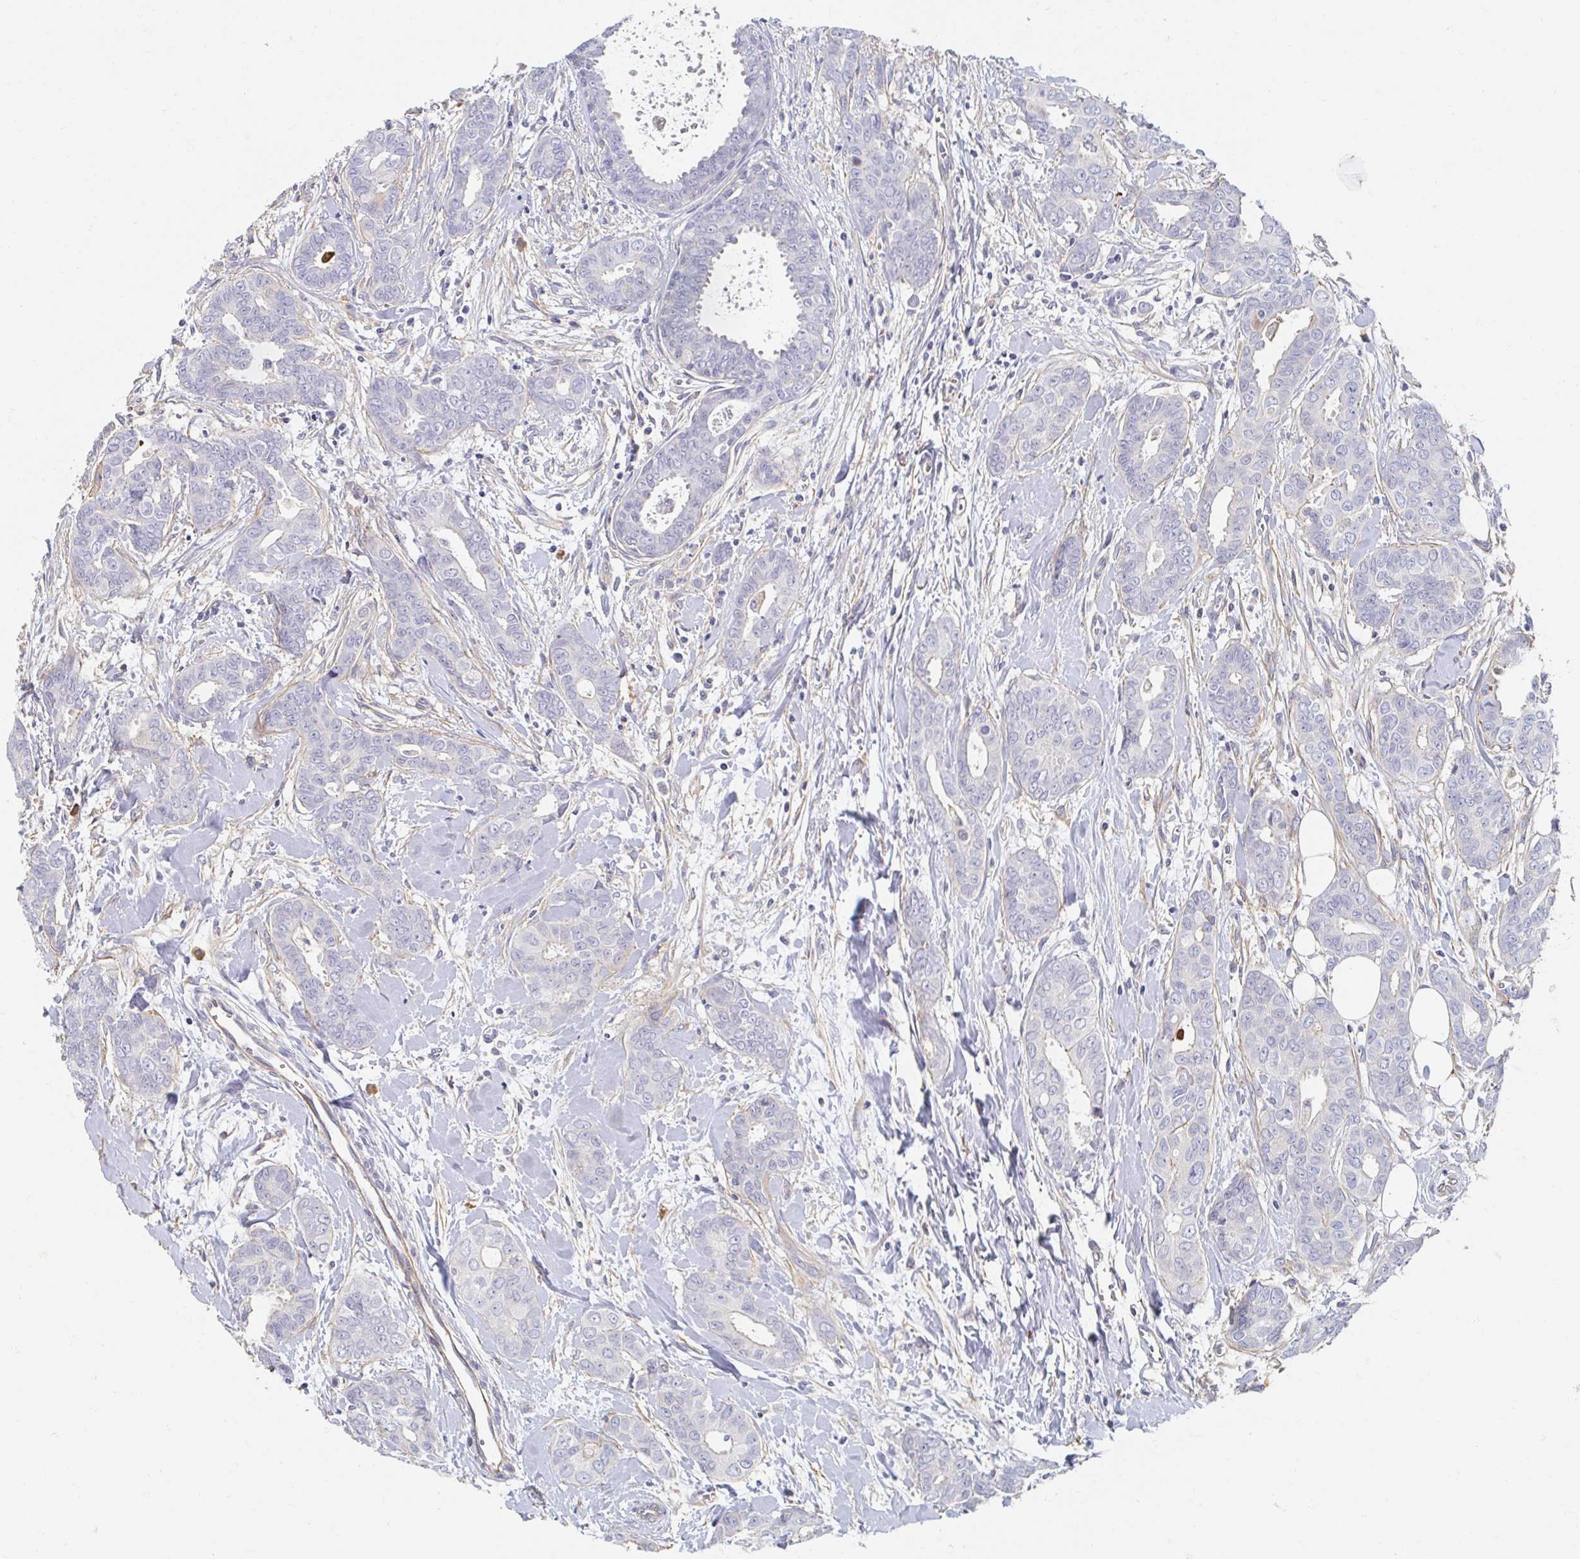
{"staining": {"intensity": "negative", "quantity": "none", "location": "none"}, "tissue": "breast cancer", "cell_type": "Tumor cells", "image_type": "cancer", "snomed": [{"axis": "morphology", "description": "Duct carcinoma"}, {"axis": "topography", "description": "Breast"}], "caption": "This is an IHC micrograph of human breast intraductal carcinoma. There is no staining in tumor cells.", "gene": "MYLK2", "patient": {"sex": "female", "age": 45}}